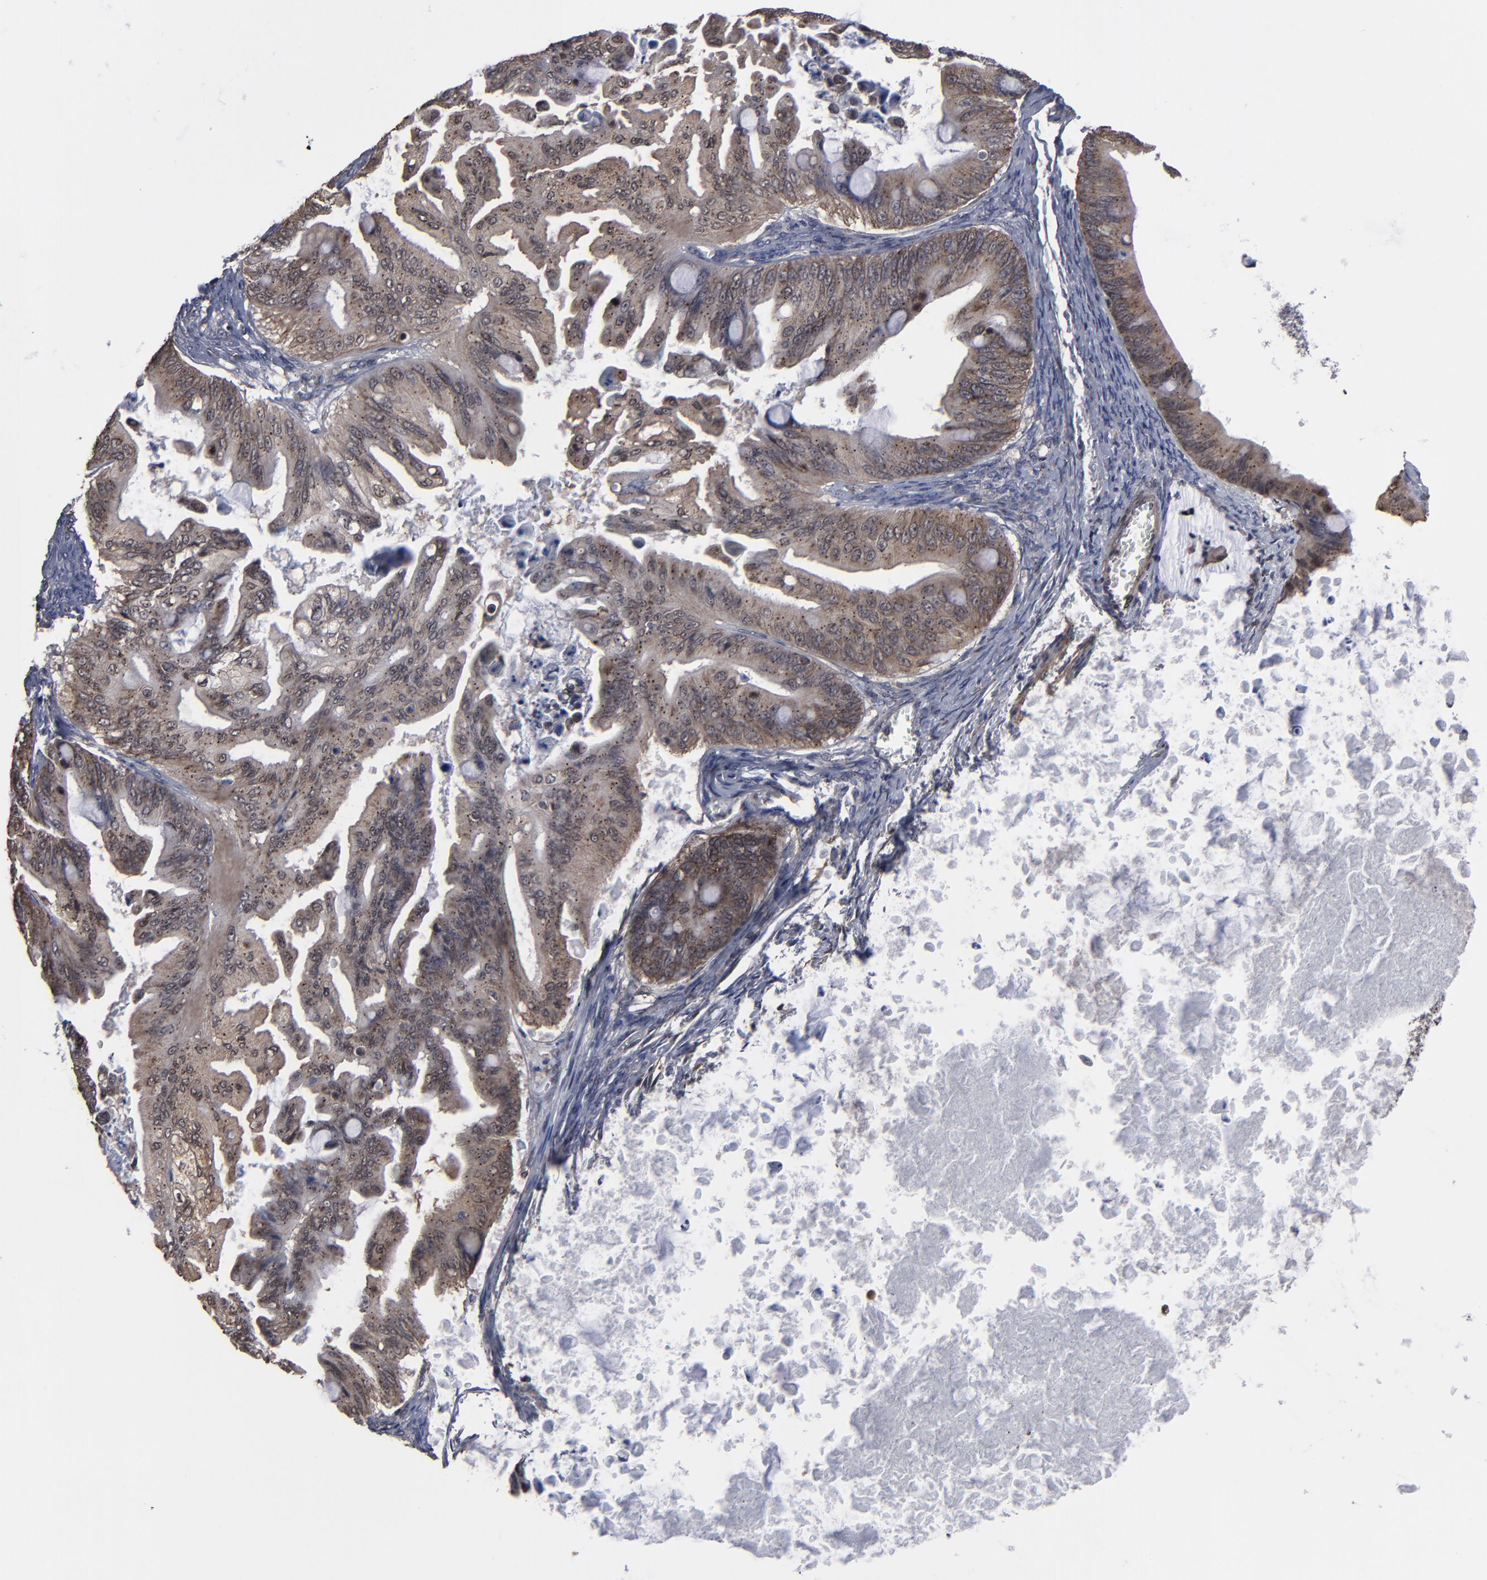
{"staining": {"intensity": "moderate", "quantity": ">75%", "location": "cytoplasmic/membranous"}, "tissue": "ovarian cancer", "cell_type": "Tumor cells", "image_type": "cancer", "snomed": [{"axis": "morphology", "description": "Cystadenocarcinoma, mucinous, NOS"}, {"axis": "topography", "description": "Ovary"}], "caption": "Human mucinous cystadenocarcinoma (ovarian) stained with a brown dye displays moderate cytoplasmic/membranous positive positivity in approximately >75% of tumor cells.", "gene": "KIAA2026", "patient": {"sex": "female", "age": 37}}